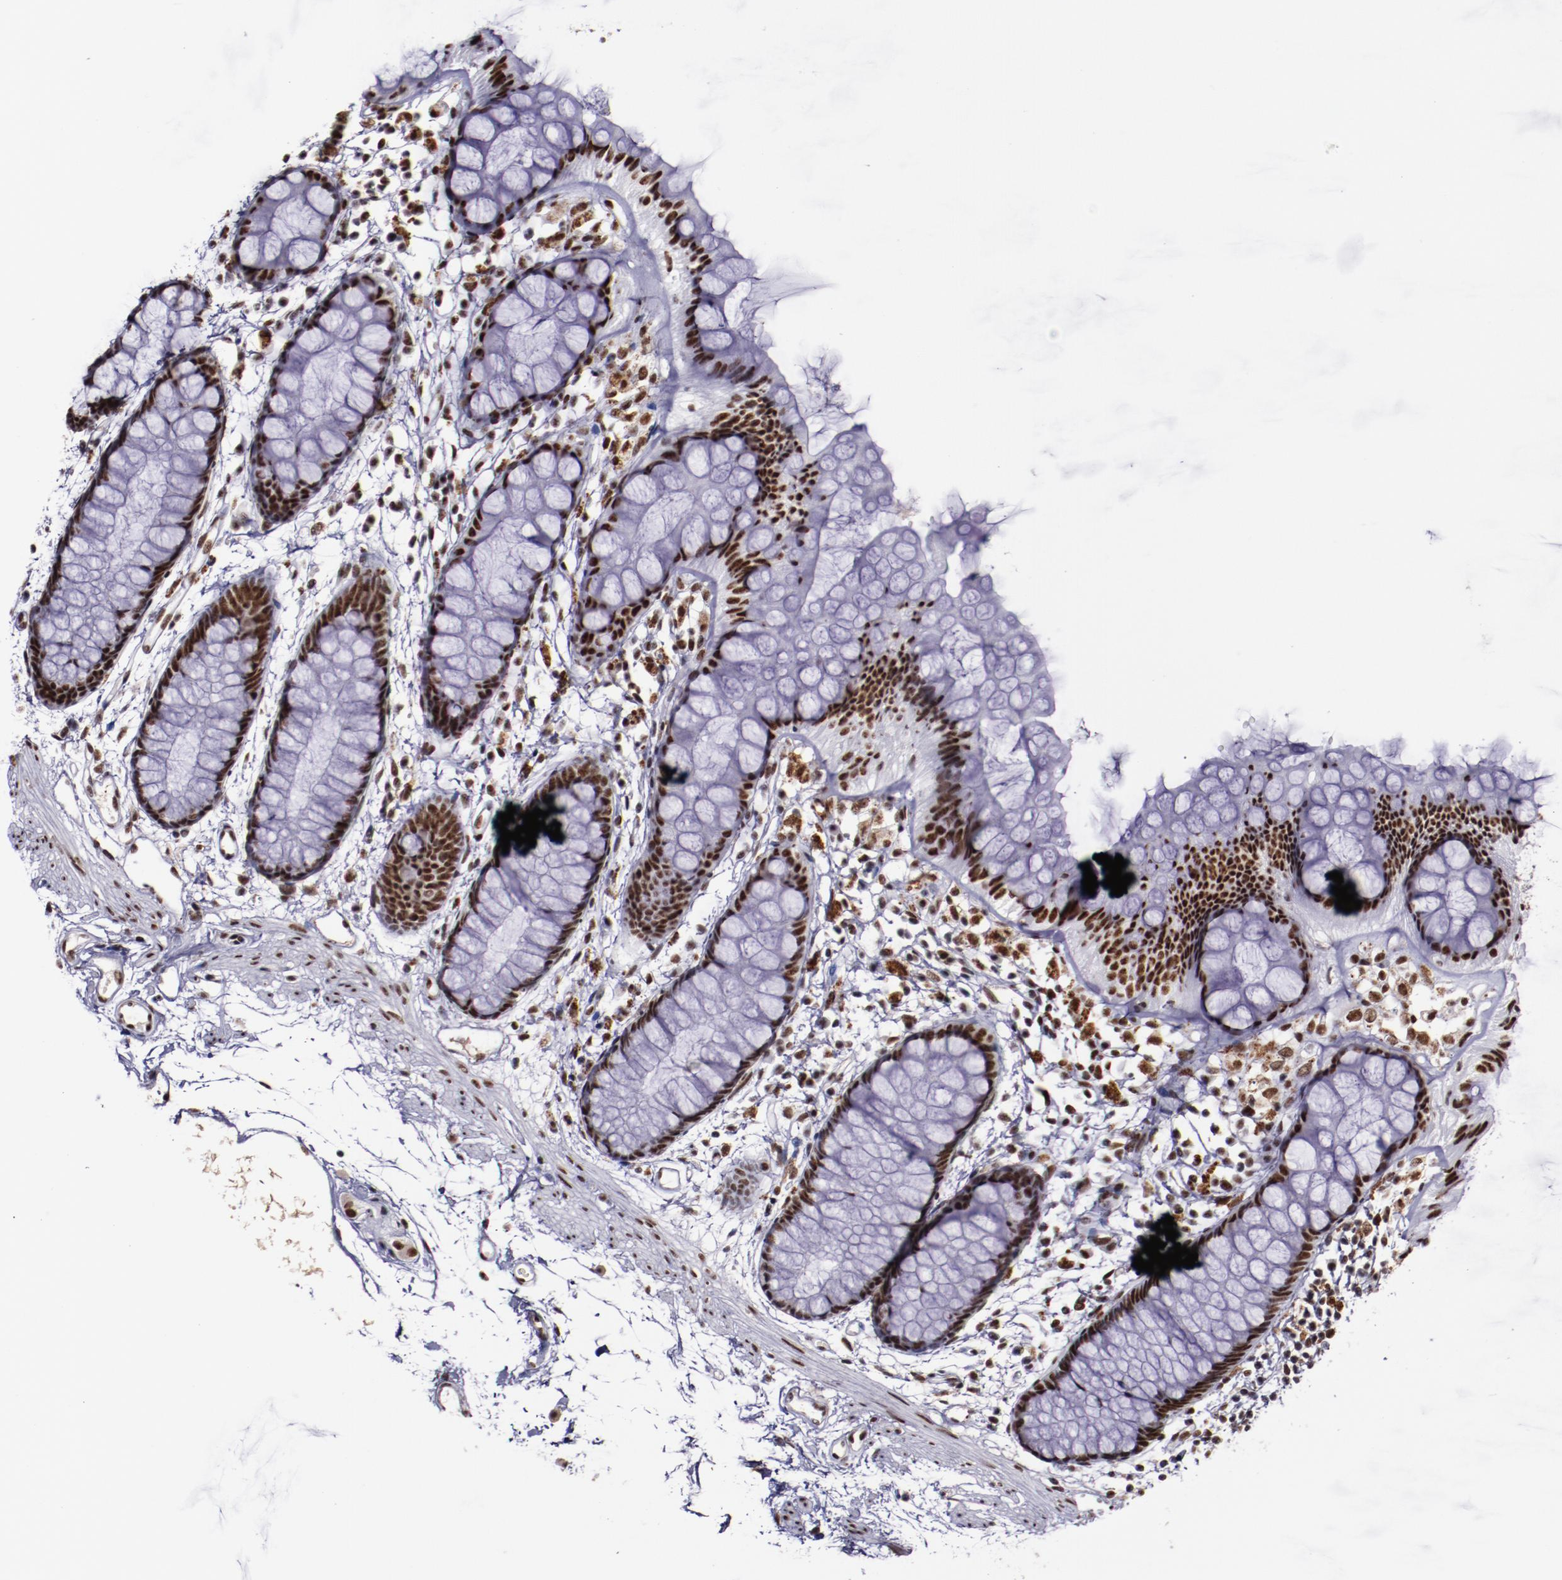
{"staining": {"intensity": "moderate", "quantity": ">75%", "location": "nuclear"}, "tissue": "rectum", "cell_type": "Glandular cells", "image_type": "normal", "snomed": [{"axis": "morphology", "description": "Normal tissue, NOS"}, {"axis": "topography", "description": "Rectum"}], "caption": "This histopathology image shows unremarkable rectum stained with IHC to label a protein in brown. The nuclear of glandular cells show moderate positivity for the protein. Nuclei are counter-stained blue.", "gene": "PPP4R3A", "patient": {"sex": "female", "age": 66}}